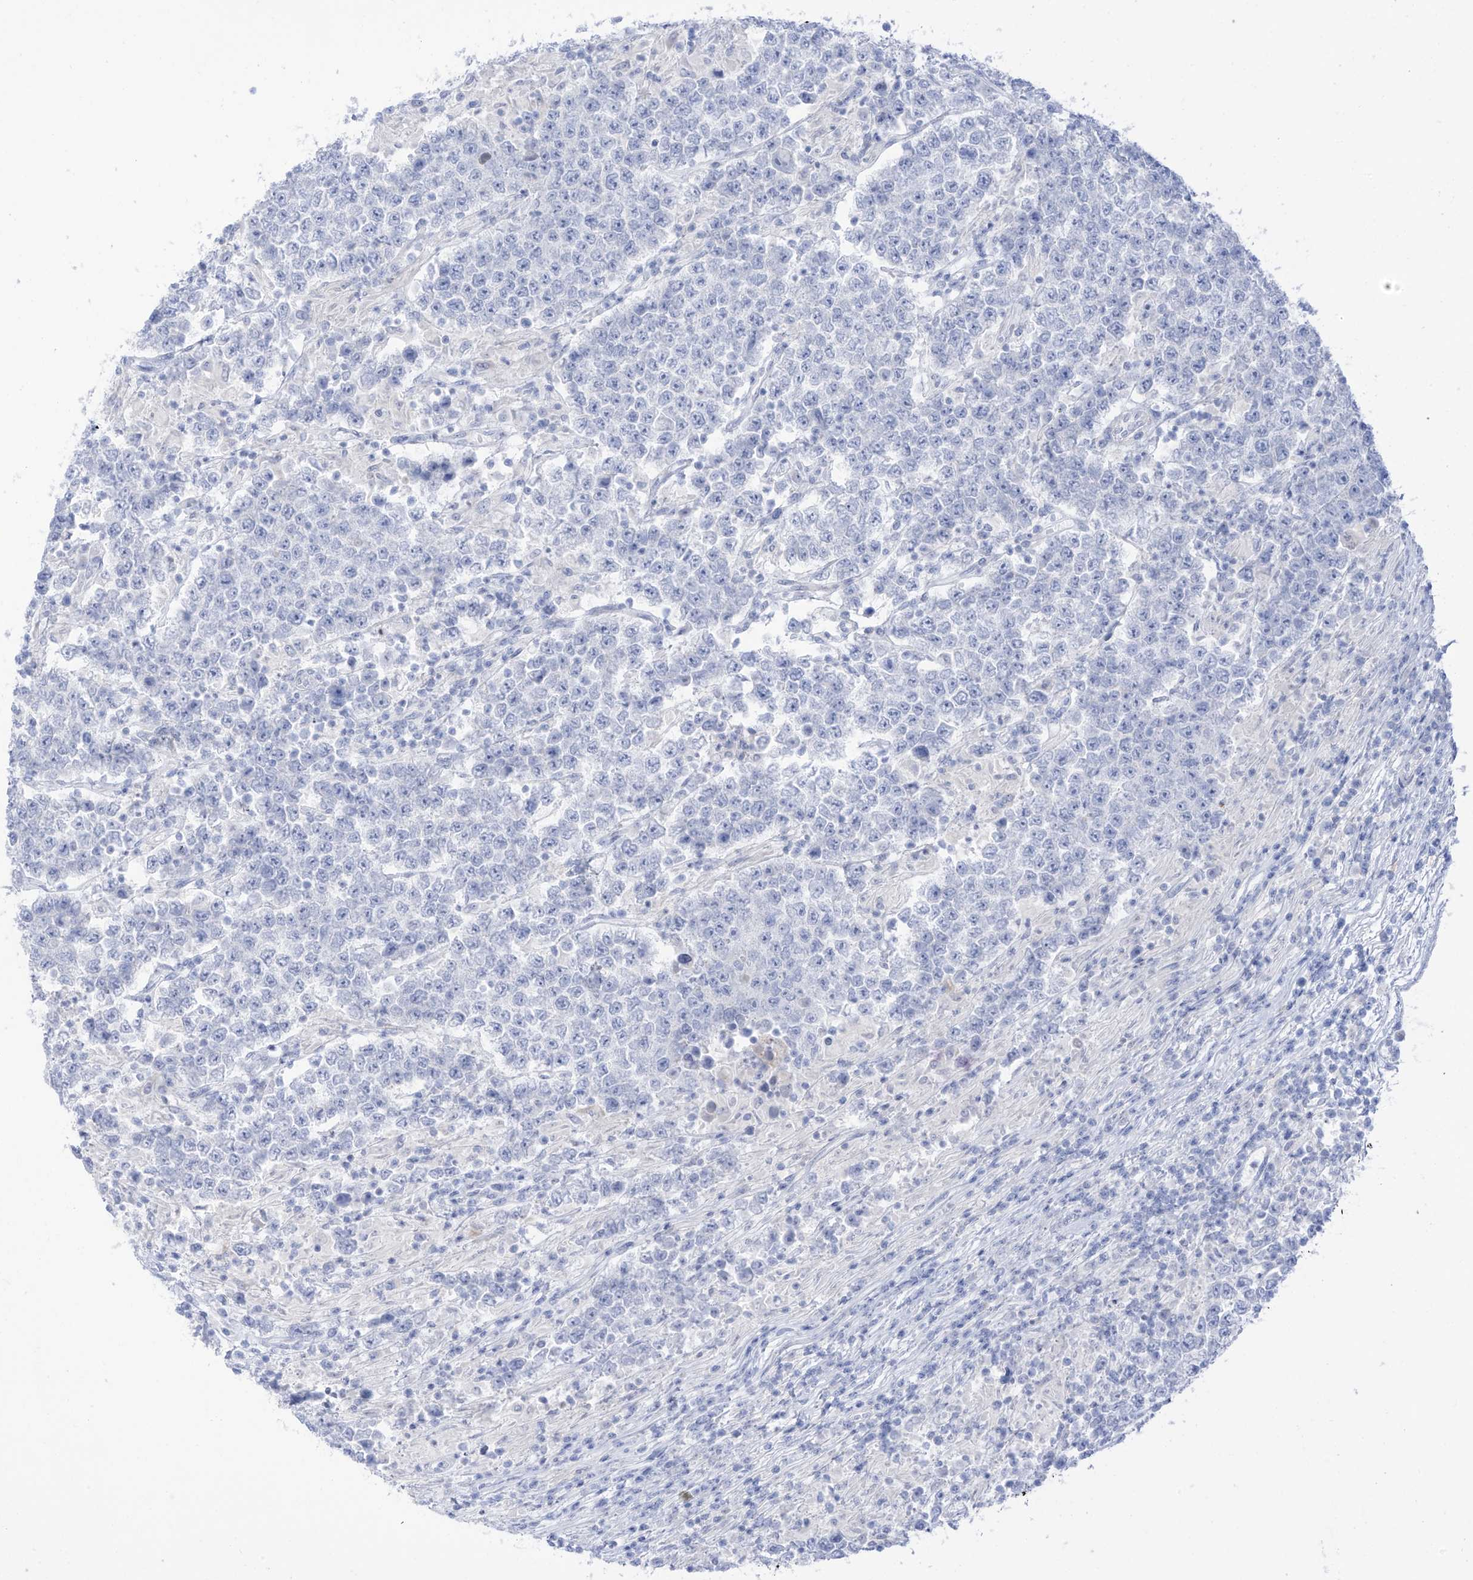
{"staining": {"intensity": "negative", "quantity": "none", "location": "none"}, "tissue": "testis cancer", "cell_type": "Tumor cells", "image_type": "cancer", "snomed": [{"axis": "morphology", "description": "Normal tissue, NOS"}, {"axis": "morphology", "description": "Urothelial carcinoma, High grade"}, {"axis": "morphology", "description": "Seminoma, NOS"}, {"axis": "morphology", "description": "Carcinoma, Embryonal, NOS"}, {"axis": "topography", "description": "Urinary bladder"}, {"axis": "topography", "description": "Testis"}], "caption": "This is a image of immunohistochemistry staining of testis embryonal carcinoma, which shows no staining in tumor cells.", "gene": "PSPH", "patient": {"sex": "male", "age": 41}}